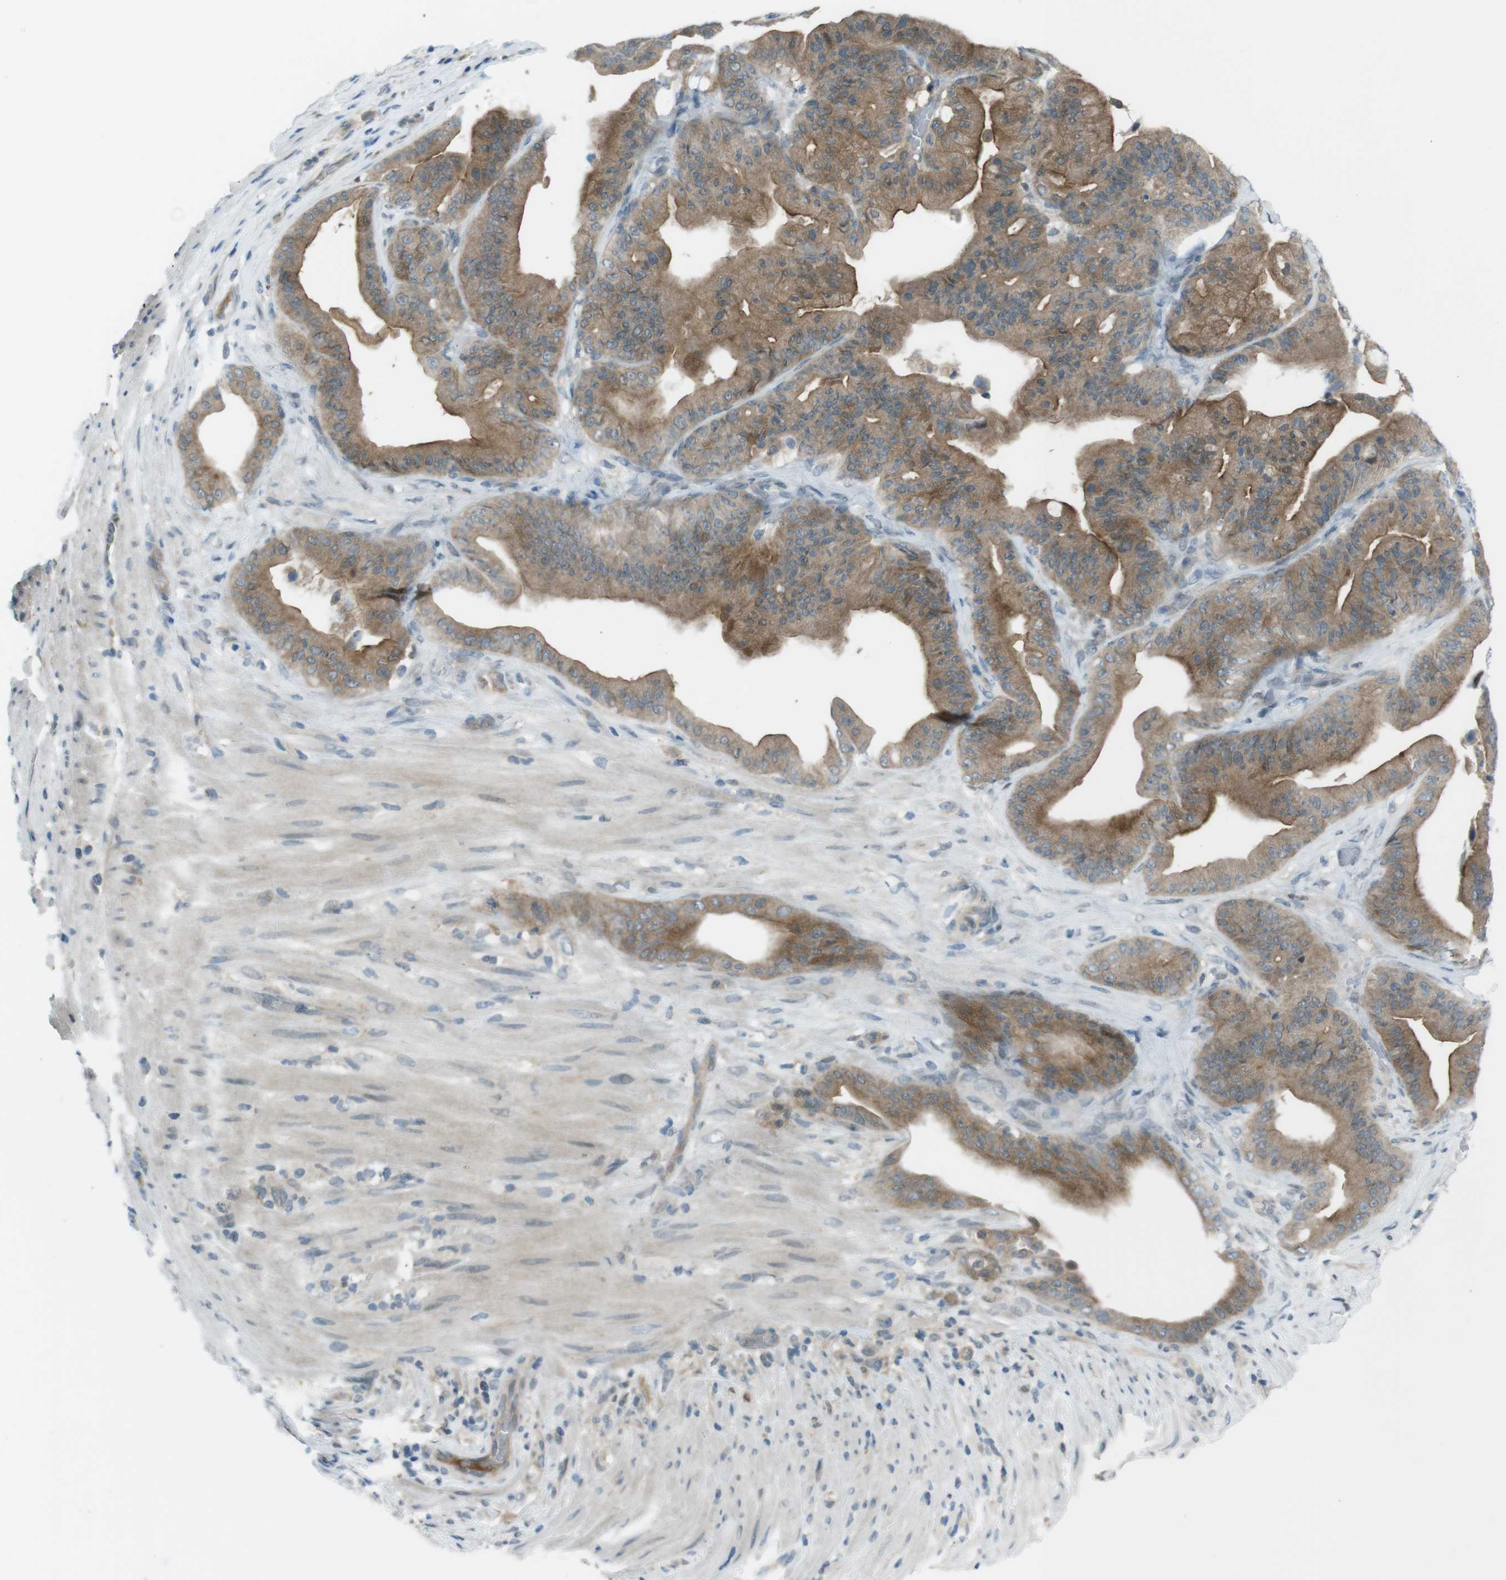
{"staining": {"intensity": "moderate", "quantity": ">75%", "location": "cytoplasmic/membranous"}, "tissue": "pancreatic cancer", "cell_type": "Tumor cells", "image_type": "cancer", "snomed": [{"axis": "morphology", "description": "Adenocarcinoma, NOS"}, {"axis": "topography", "description": "Pancreas"}], "caption": "The image exhibits a brown stain indicating the presence of a protein in the cytoplasmic/membranous of tumor cells in pancreatic cancer (adenocarcinoma). Ihc stains the protein of interest in brown and the nuclei are stained blue.", "gene": "ZDHHC20", "patient": {"sex": "male", "age": 63}}